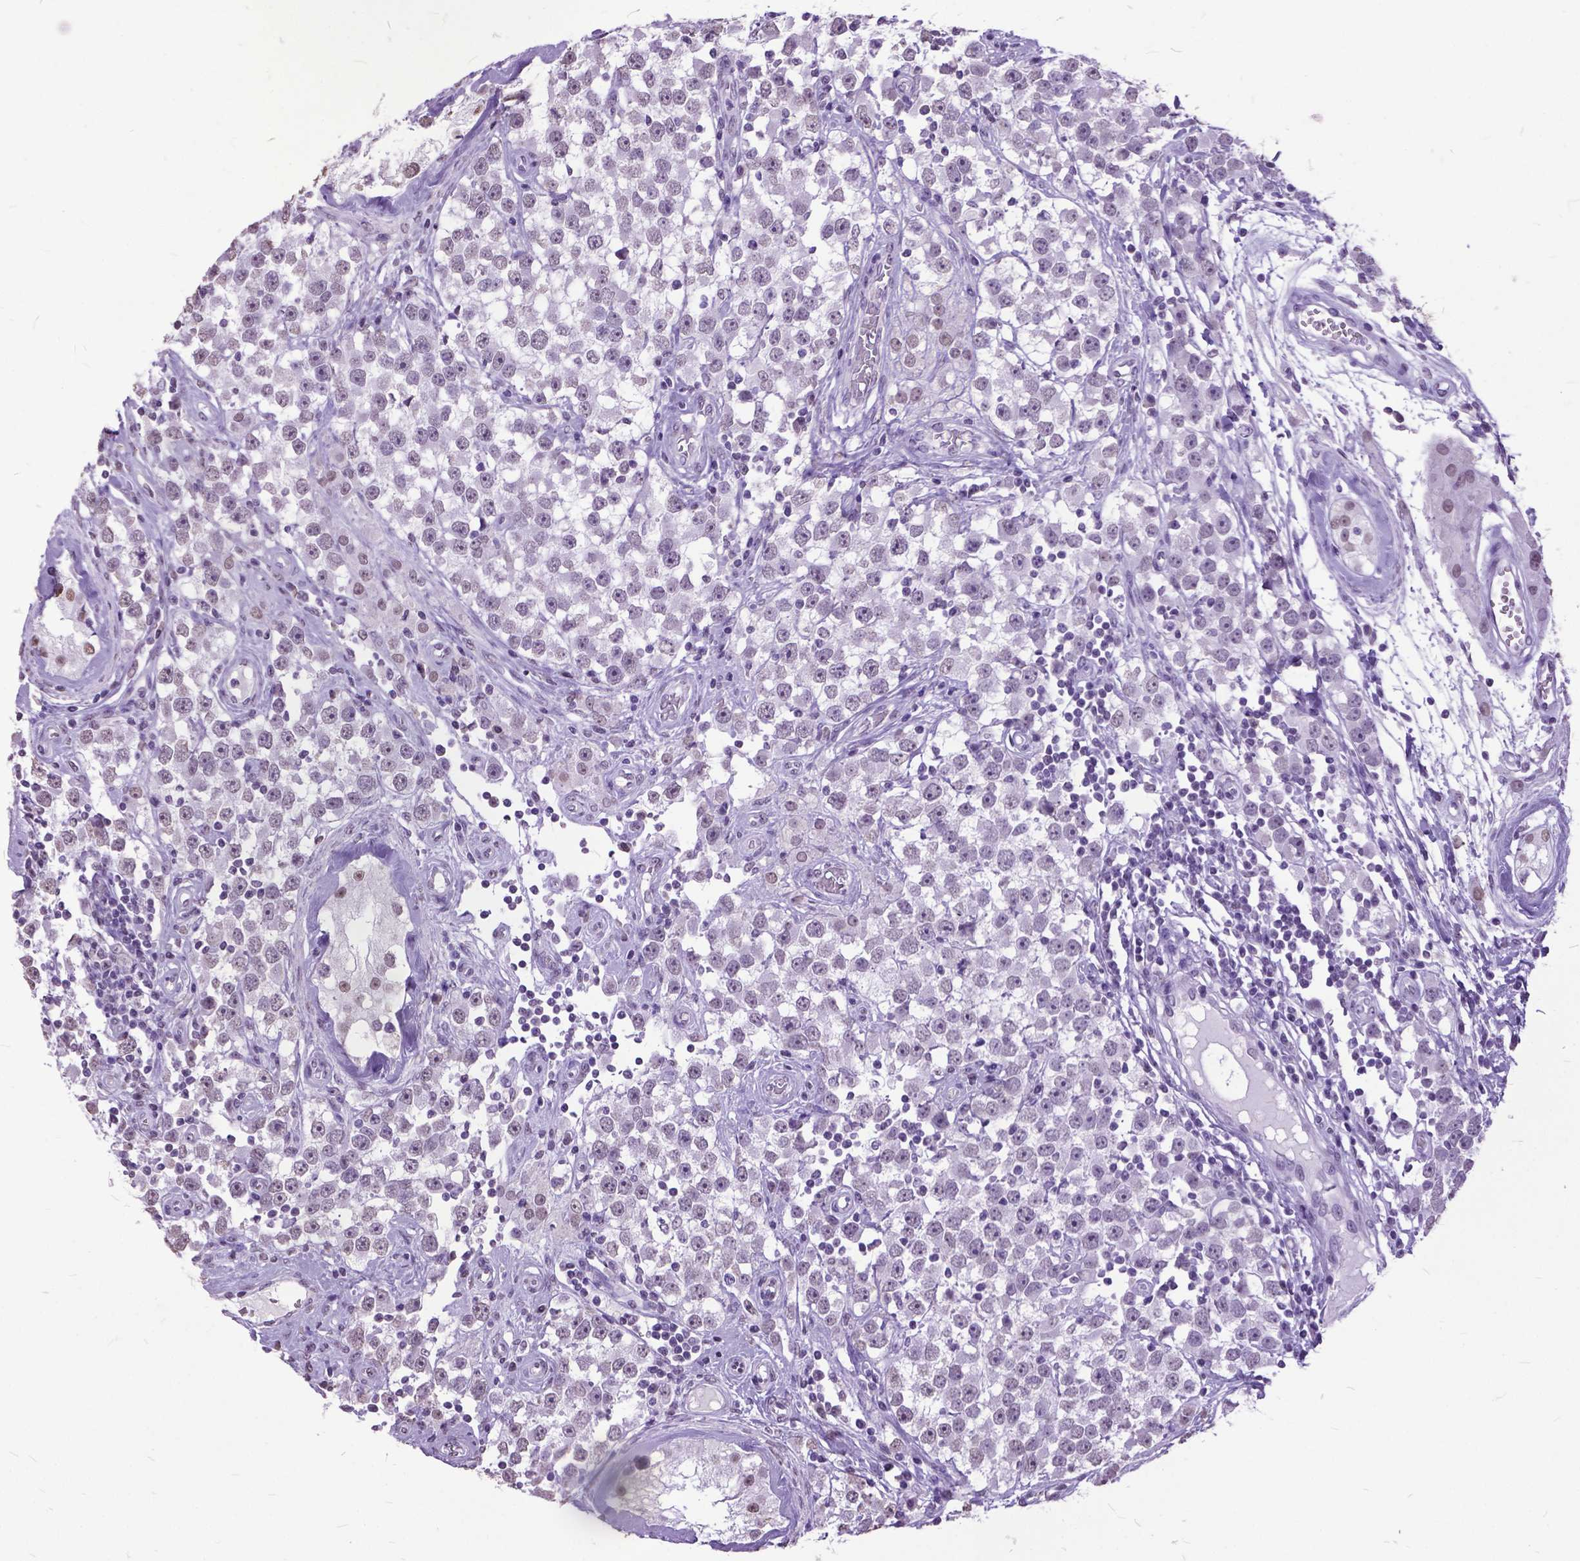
{"staining": {"intensity": "negative", "quantity": "none", "location": "none"}, "tissue": "testis cancer", "cell_type": "Tumor cells", "image_type": "cancer", "snomed": [{"axis": "morphology", "description": "Seminoma, NOS"}, {"axis": "topography", "description": "Testis"}], "caption": "There is no significant expression in tumor cells of testis cancer (seminoma).", "gene": "MARCHF10", "patient": {"sex": "male", "age": 34}}